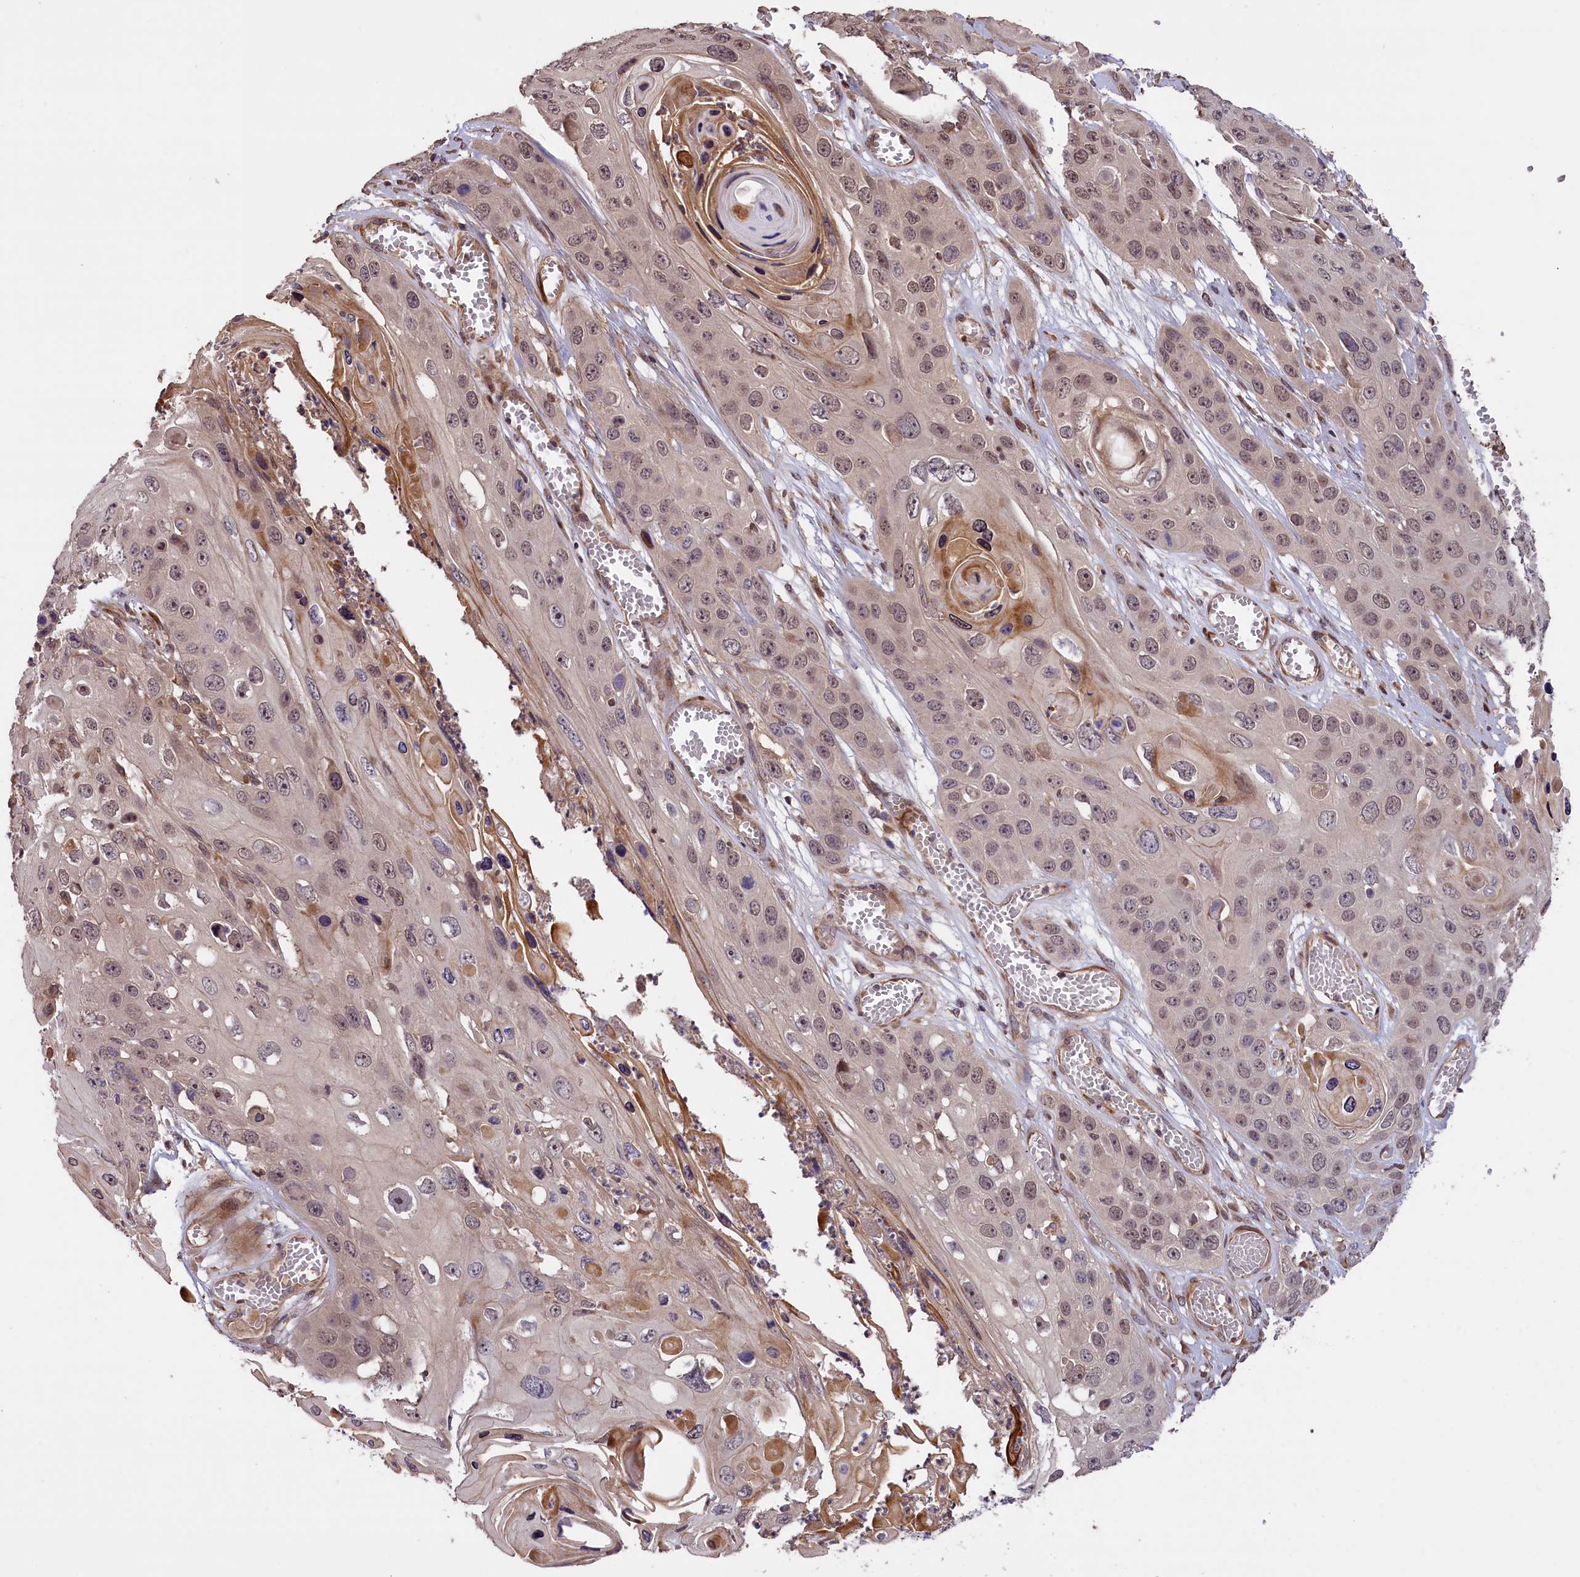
{"staining": {"intensity": "weak", "quantity": ">75%", "location": "nuclear"}, "tissue": "skin cancer", "cell_type": "Tumor cells", "image_type": "cancer", "snomed": [{"axis": "morphology", "description": "Squamous cell carcinoma, NOS"}, {"axis": "topography", "description": "Skin"}], "caption": "A micrograph showing weak nuclear staining in approximately >75% of tumor cells in skin cancer (squamous cell carcinoma), as visualized by brown immunohistochemical staining.", "gene": "DNAJB9", "patient": {"sex": "male", "age": 55}}